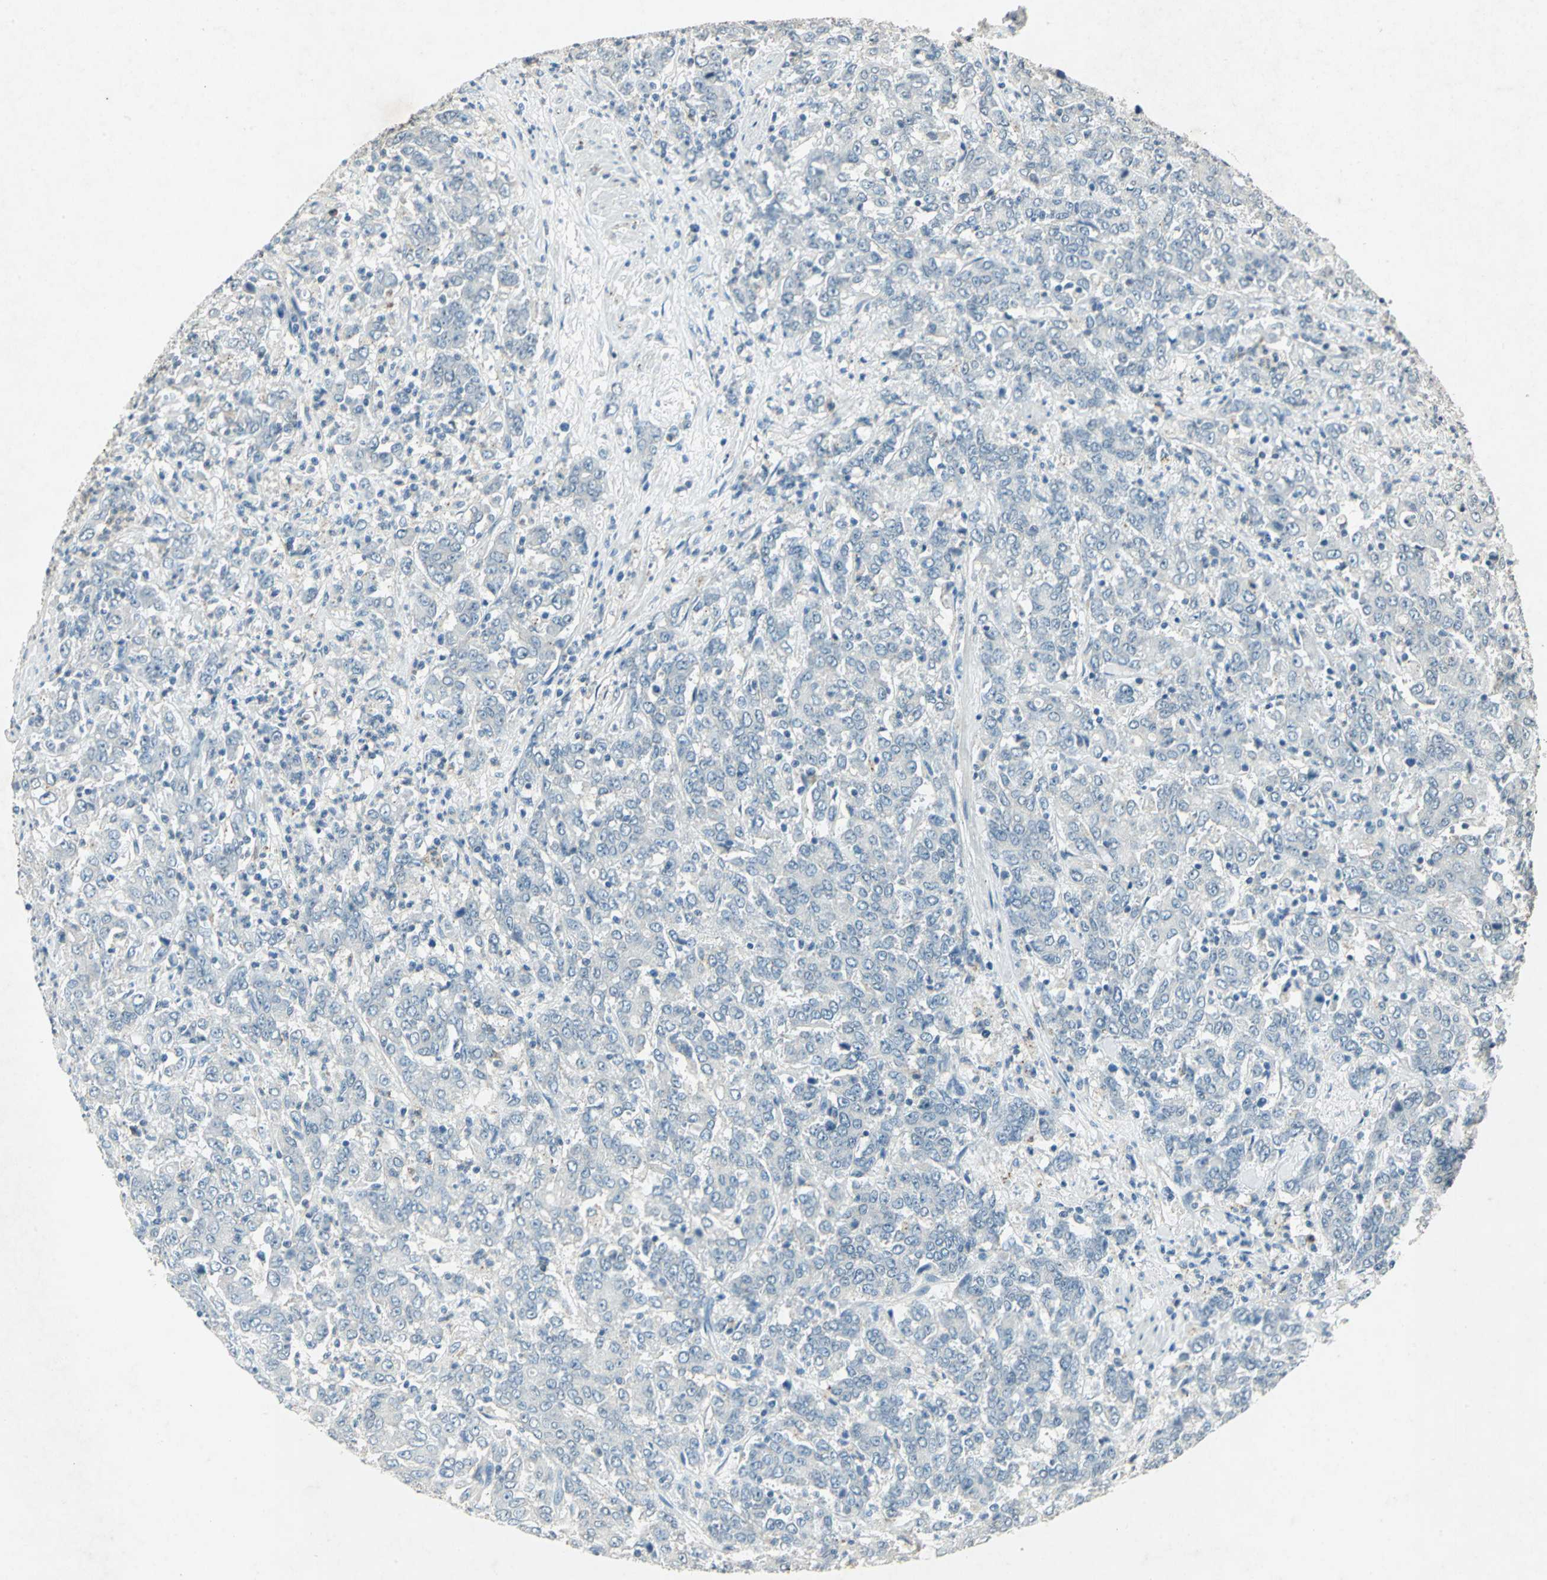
{"staining": {"intensity": "negative", "quantity": "none", "location": "none"}, "tissue": "stomach cancer", "cell_type": "Tumor cells", "image_type": "cancer", "snomed": [{"axis": "morphology", "description": "Adenocarcinoma, NOS"}, {"axis": "topography", "description": "Stomach, lower"}], "caption": "This is an immunohistochemistry (IHC) image of human stomach cancer (adenocarcinoma). There is no staining in tumor cells.", "gene": "CAMK2B", "patient": {"sex": "female", "age": 71}}